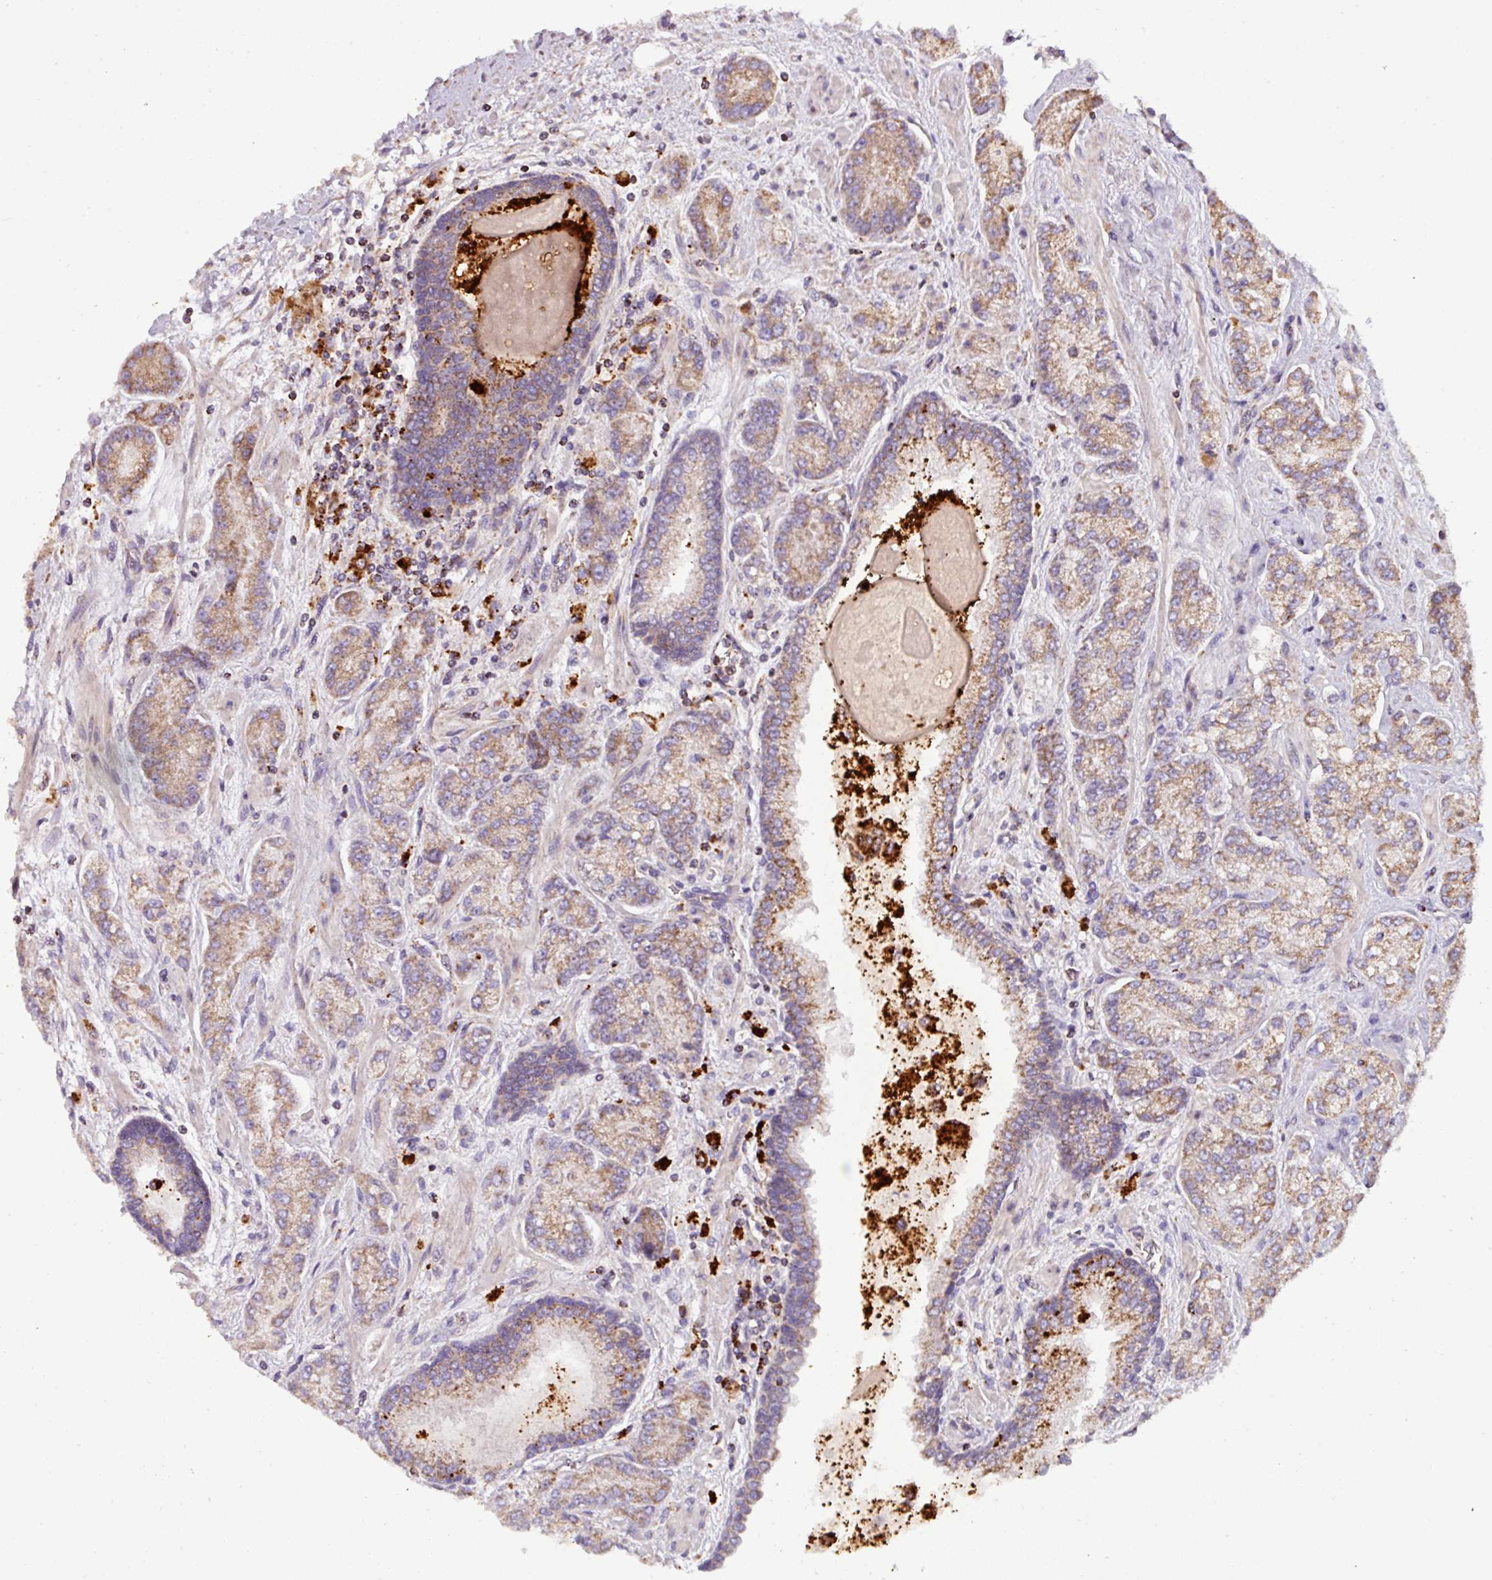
{"staining": {"intensity": "moderate", "quantity": "25%-75%", "location": "cytoplasmic/membranous"}, "tissue": "prostate cancer", "cell_type": "Tumor cells", "image_type": "cancer", "snomed": [{"axis": "morphology", "description": "Adenocarcinoma, High grade"}, {"axis": "topography", "description": "Prostate"}], "caption": "Protein staining shows moderate cytoplasmic/membranous staining in about 25%-75% of tumor cells in prostate high-grade adenocarcinoma.", "gene": "SQOR", "patient": {"sex": "male", "age": 68}}